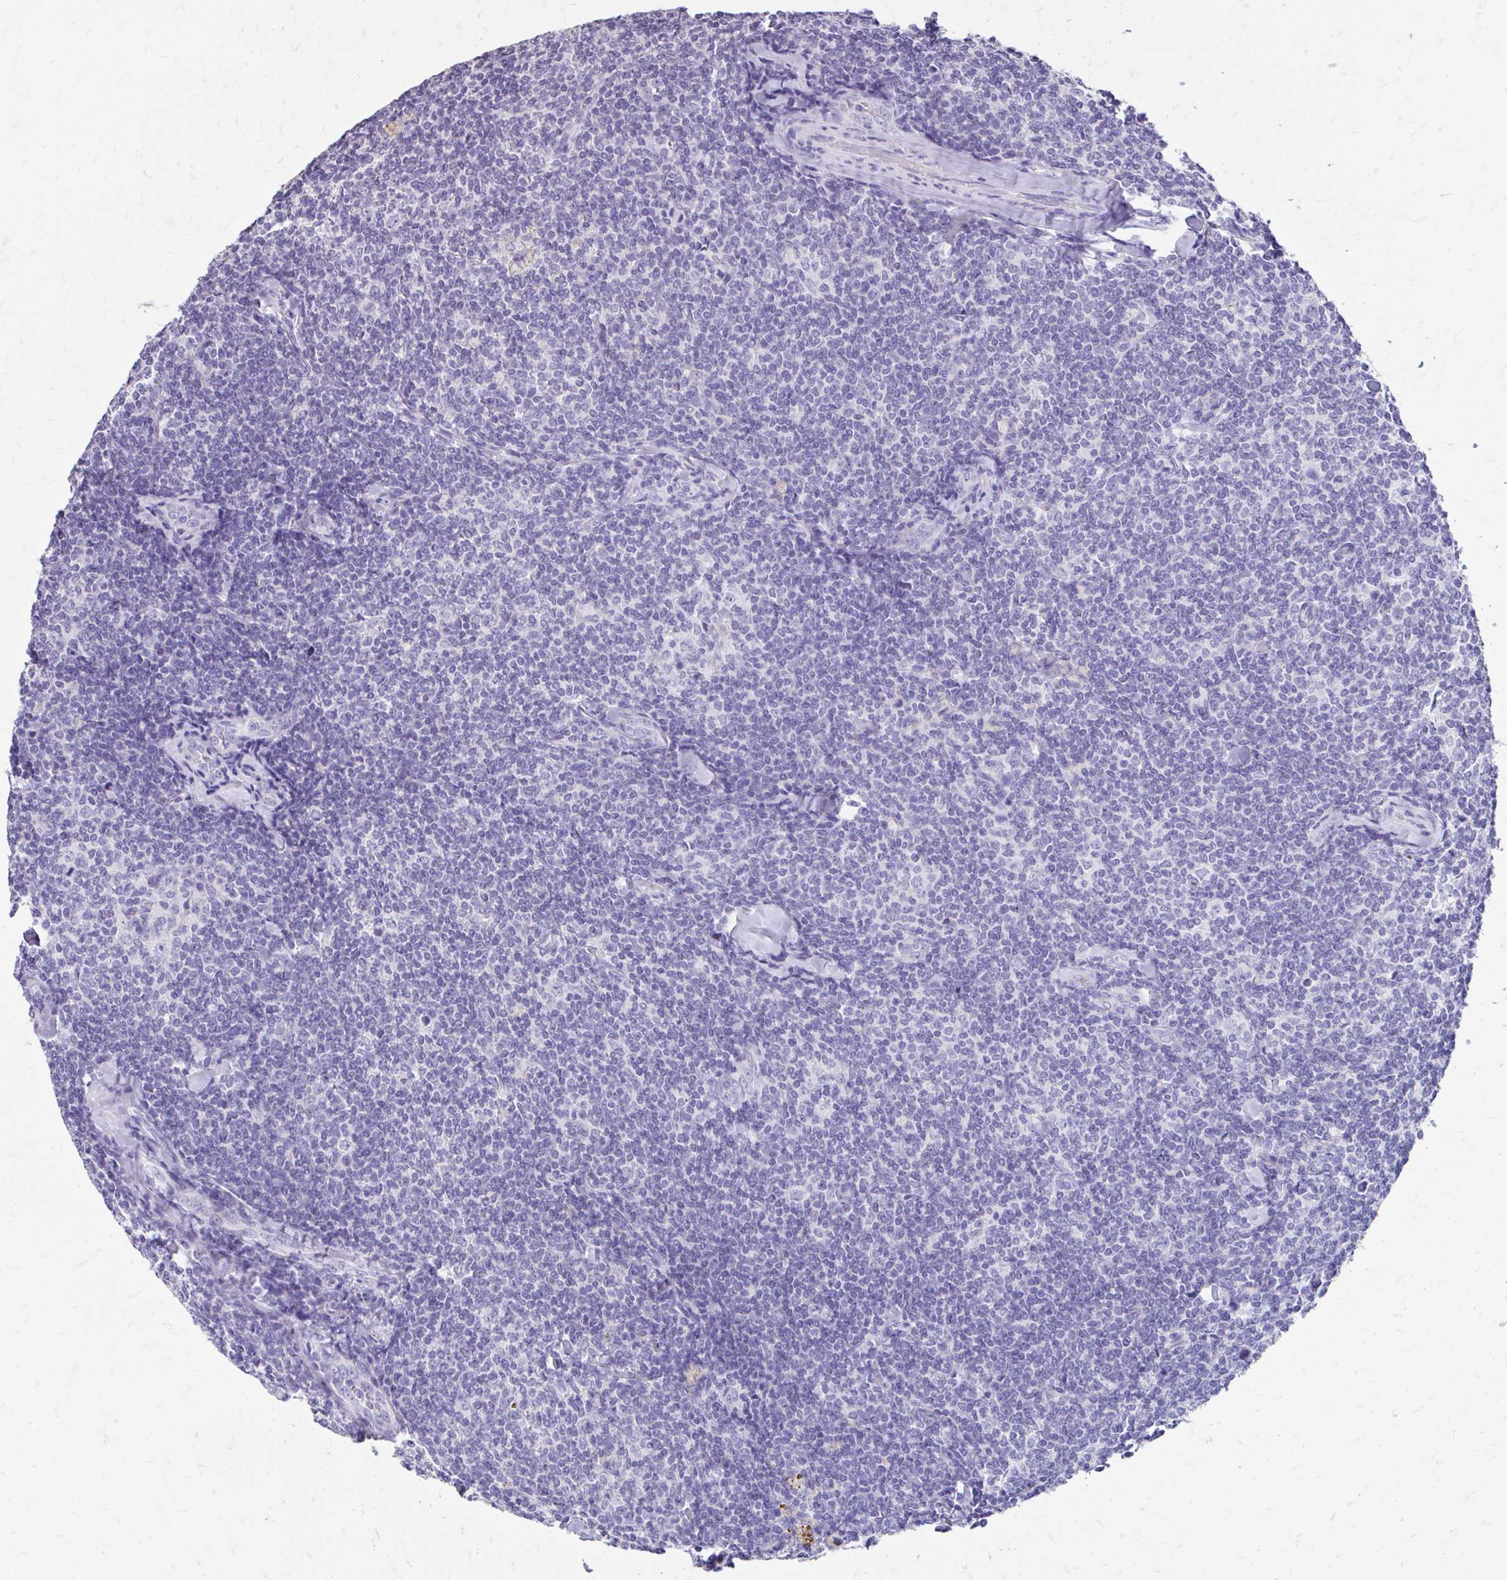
{"staining": {"intensity": "negative", "quantity": "none", "location": "none"}, "tissue": "lymphoma", "cell_type": "Tumor cells", "image_type": "cancer", "snomed": [{"axis": "morphology", "description": "Malignant lymphoma, non-Hodgkin's type, Low grade"}, {"axis": "topography", "description": "Lymph node"}], "caption": "High power microscopy histopathology image of an immunohistochemistry micrograph of lymphoma, revealing no significant expression in tumor cells.", "gene": "CFH", "patient": {"sex": "female", "age": 56}}